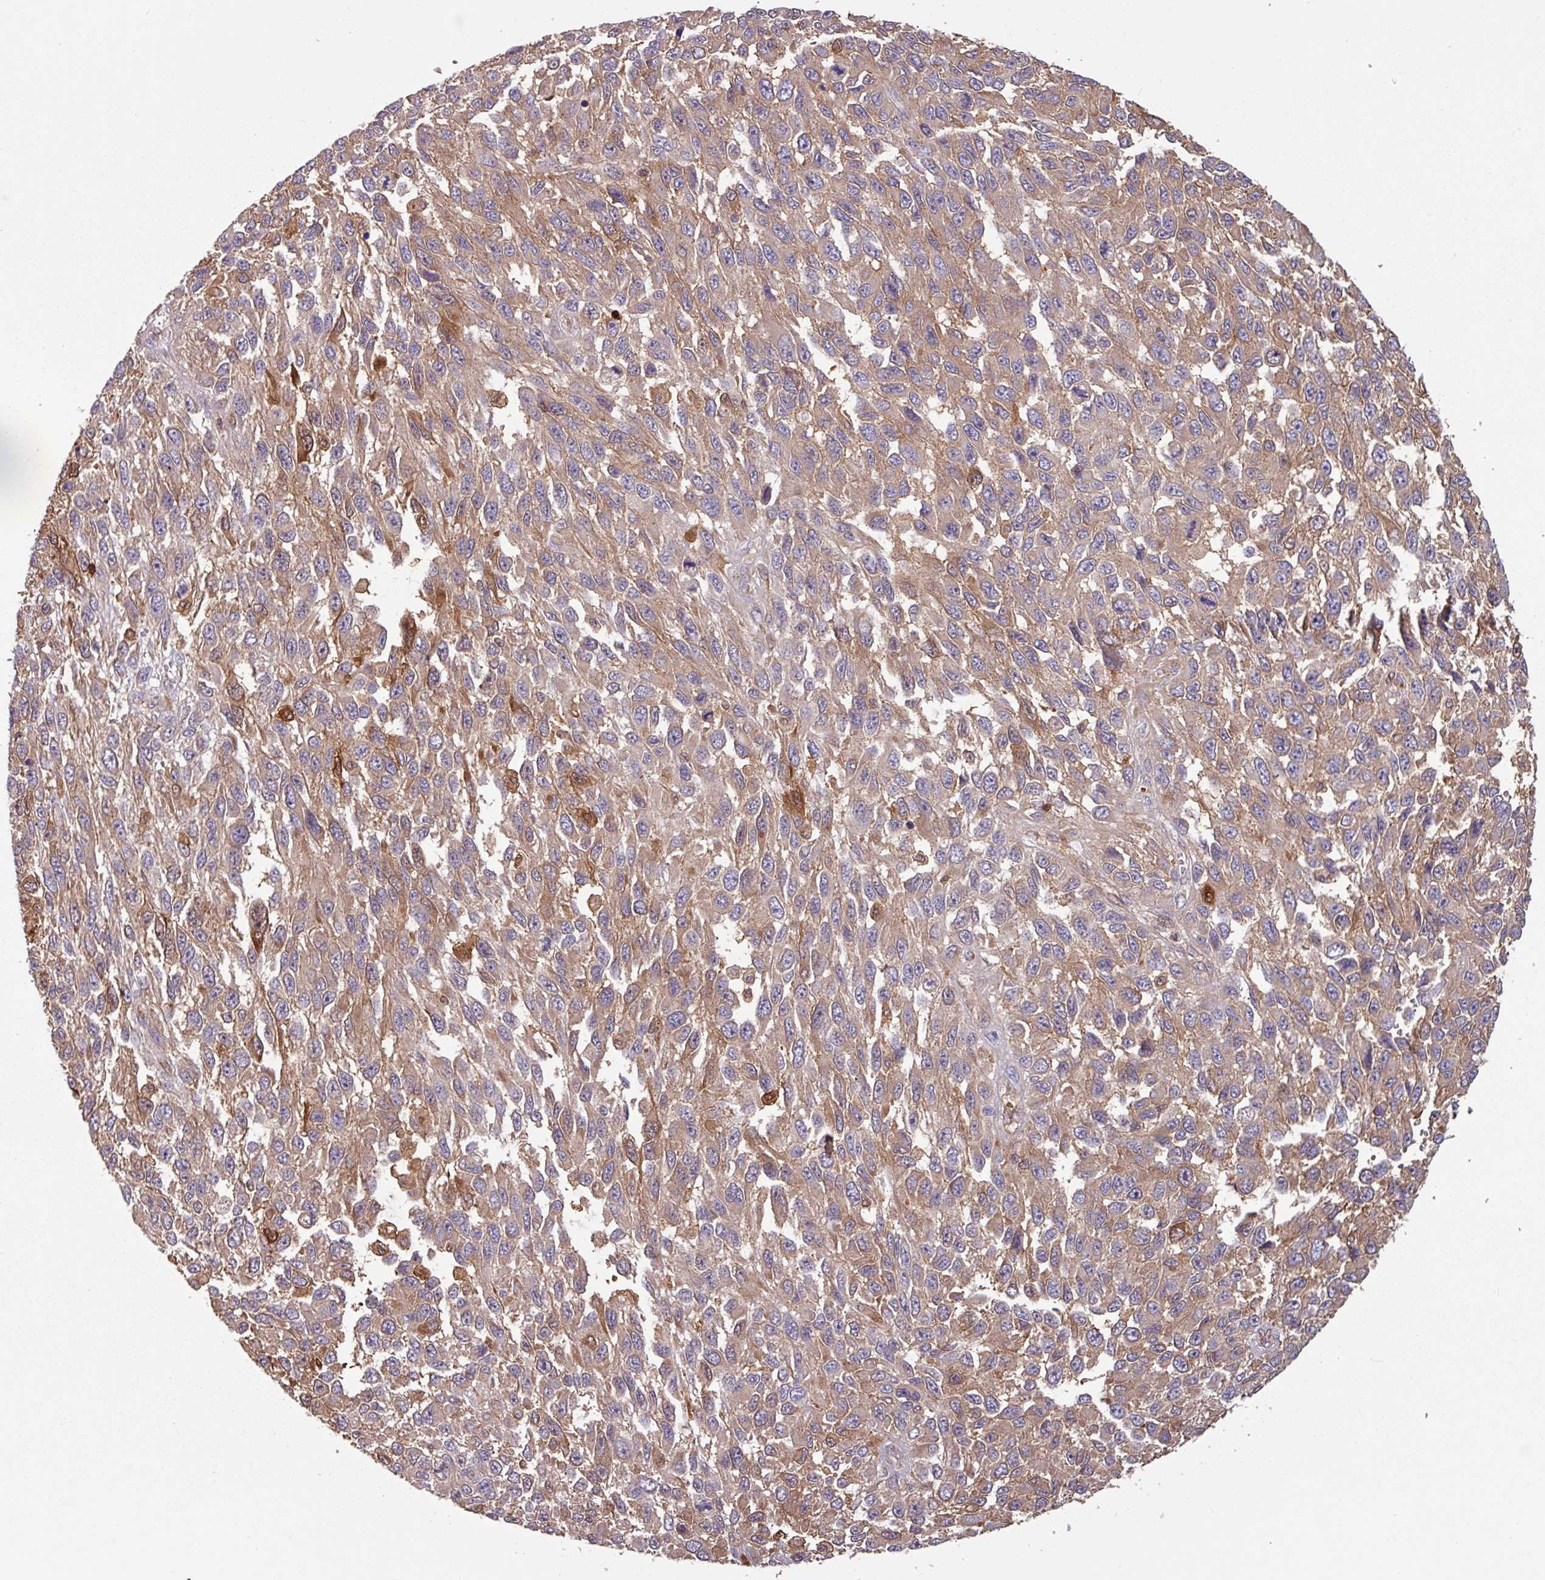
{"staining": {"intensity": "moderate", "quantity": ">75%", "location": "cytoplasmic/membranous"}, "tissue": "melanoma", "cell_type": "Tumor cells", "image_type": "cancer", "snomed": [{"axis": "morphology", "description": "Malignant melanoma, NOS"}, {"axis": "topography", "description": "Skin"}], "caption": "IHC (DAB) staining of malignant melanoma demonstrates moderate cytoplasmic/membranous protein positivity in approximately >75% of tumor cells.", "gene": "SEC61G", "patient": {"sex": "female", "age": 96}}